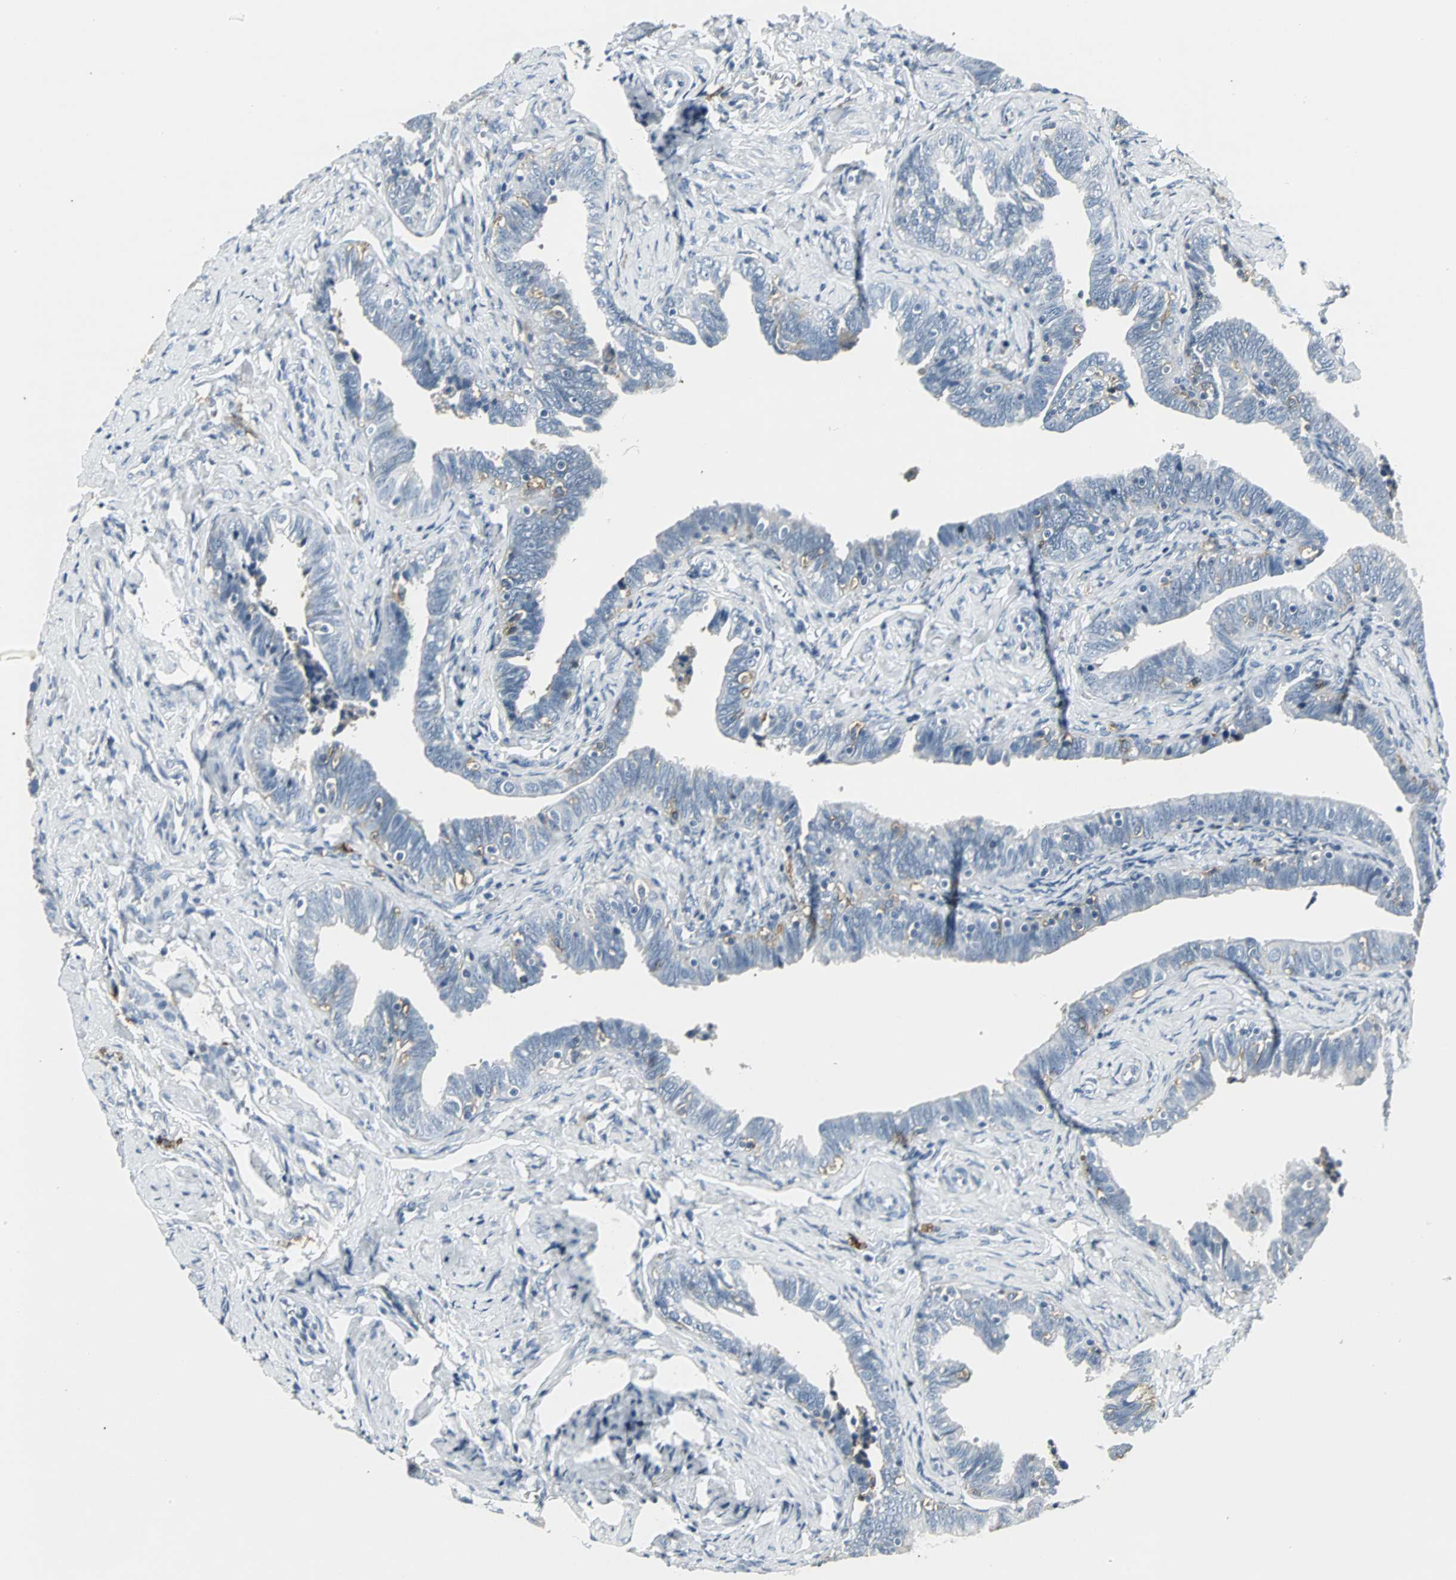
{"staining": {"intensity": "negative", "quantity": "none", "location": "none"}, "tissue": "fallopian tube", "cell_type": "Glandular cells", "image_type": "normal", "snomed": [{"axis": "morphology", "description": "Normal tissue, NOS"}, {"axis": "topography", "description": "Fallopian tube"}, {"axis": "topography", "description": "Ovary"}], "caption": "This is an immunohistochemistry photomicrograph of normal fallopian tube. There is no positivity in glandular cells.", "gene": "SLC2A5", "patient": {"sex": "female", "age": 69}}